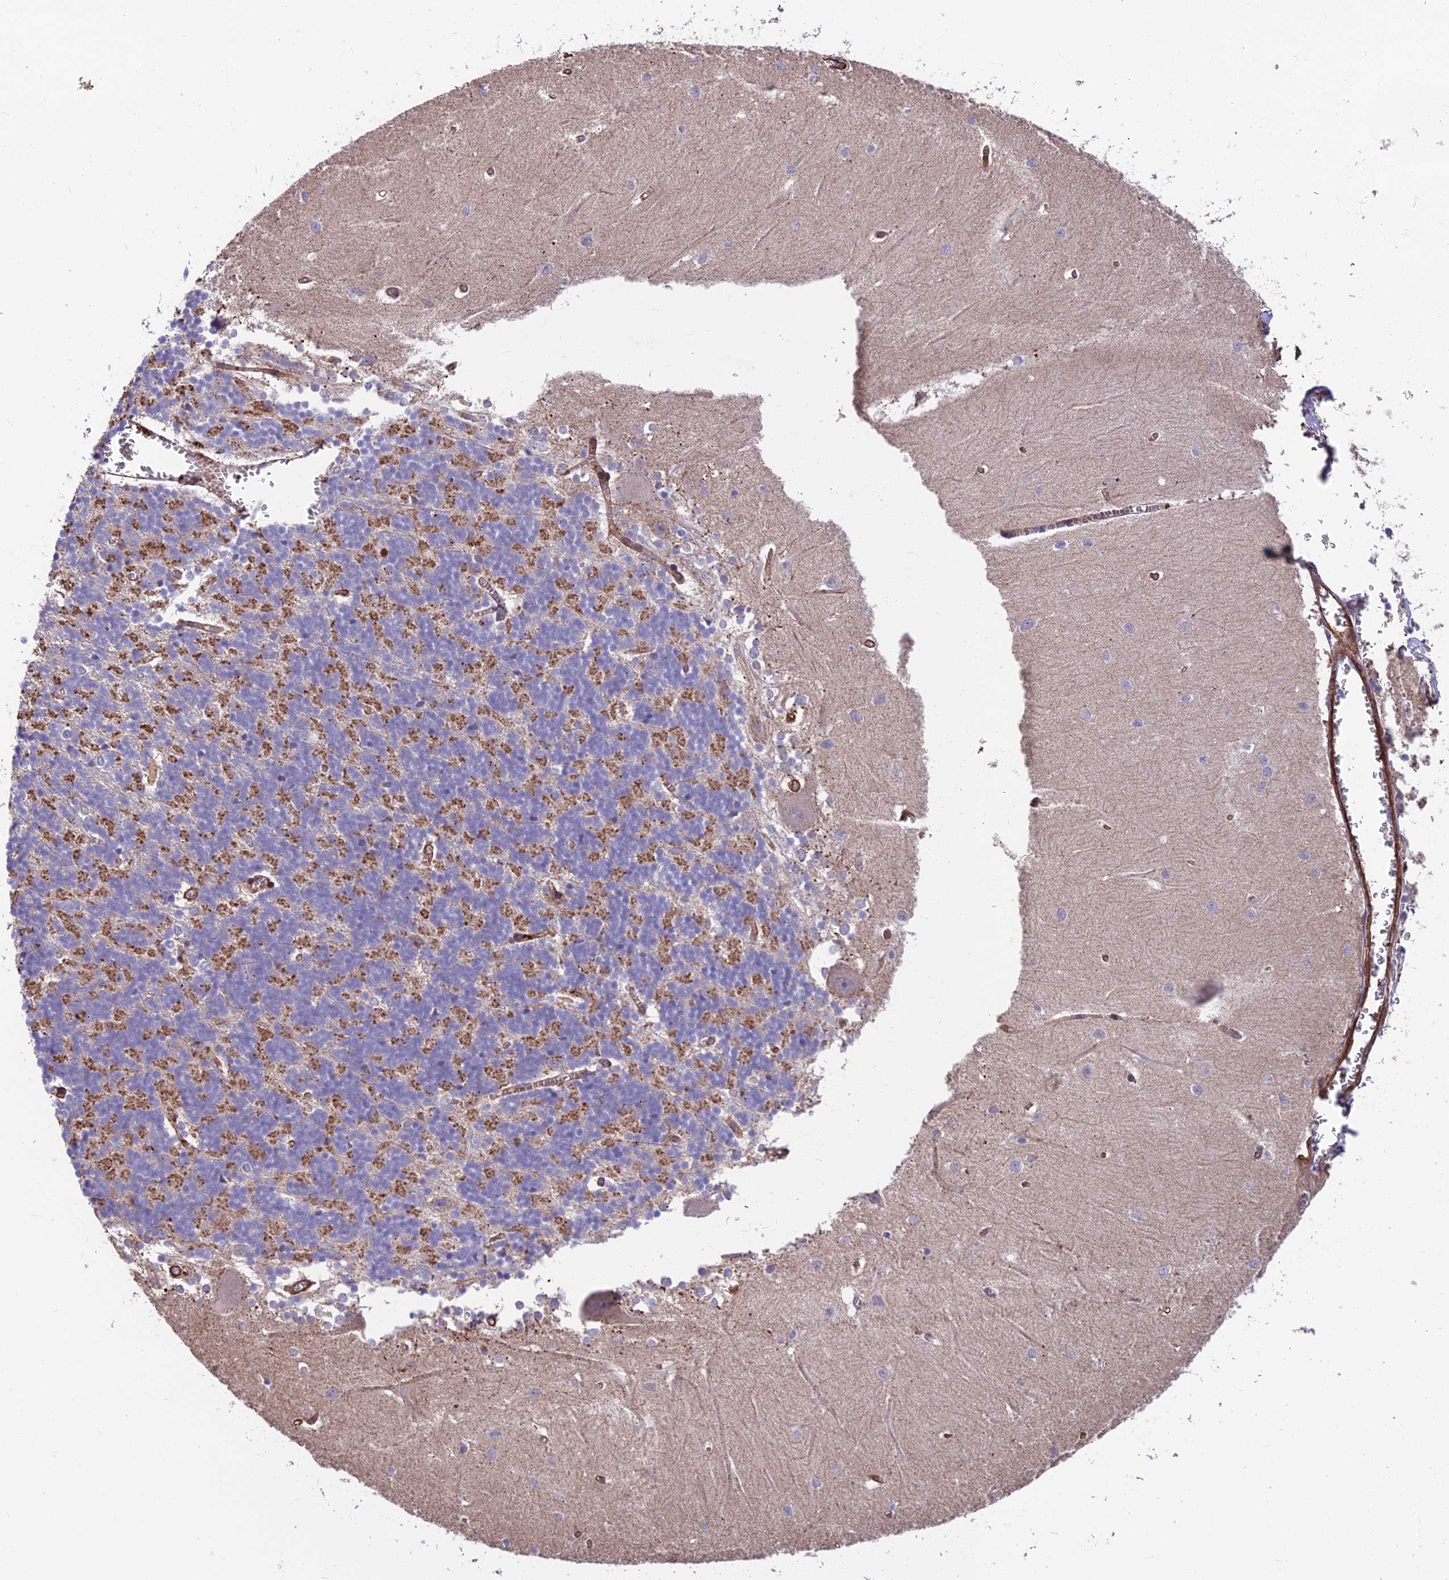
{"staining": {"intensity": "moderate", "quantity": "25%-75%", "location": "cytoplasmic/membranous"}, "tissue": "cerebellum", "cell_type": "Cells in granular layer", "image_type": "normal", "snomed": [{"axis": "morphology", "description": "Normal tissue, NOS"}, {"axis": "topography", "description": "Cerebellum"}], "caption": "Immunohistochemical staining of unremarkable human cerebellum reveals moderate cytoplasmic/membranous protein expression in about 25%-75% of cells in granular layer. Using DAB (3,3'-diaminobenzidine) (brown) and hematoxylin (blue) stains, captured at high magnification using brightfield microscopy.", "gene": "RTN4RL1", "patient": {"sex": "male", "age": 37}}